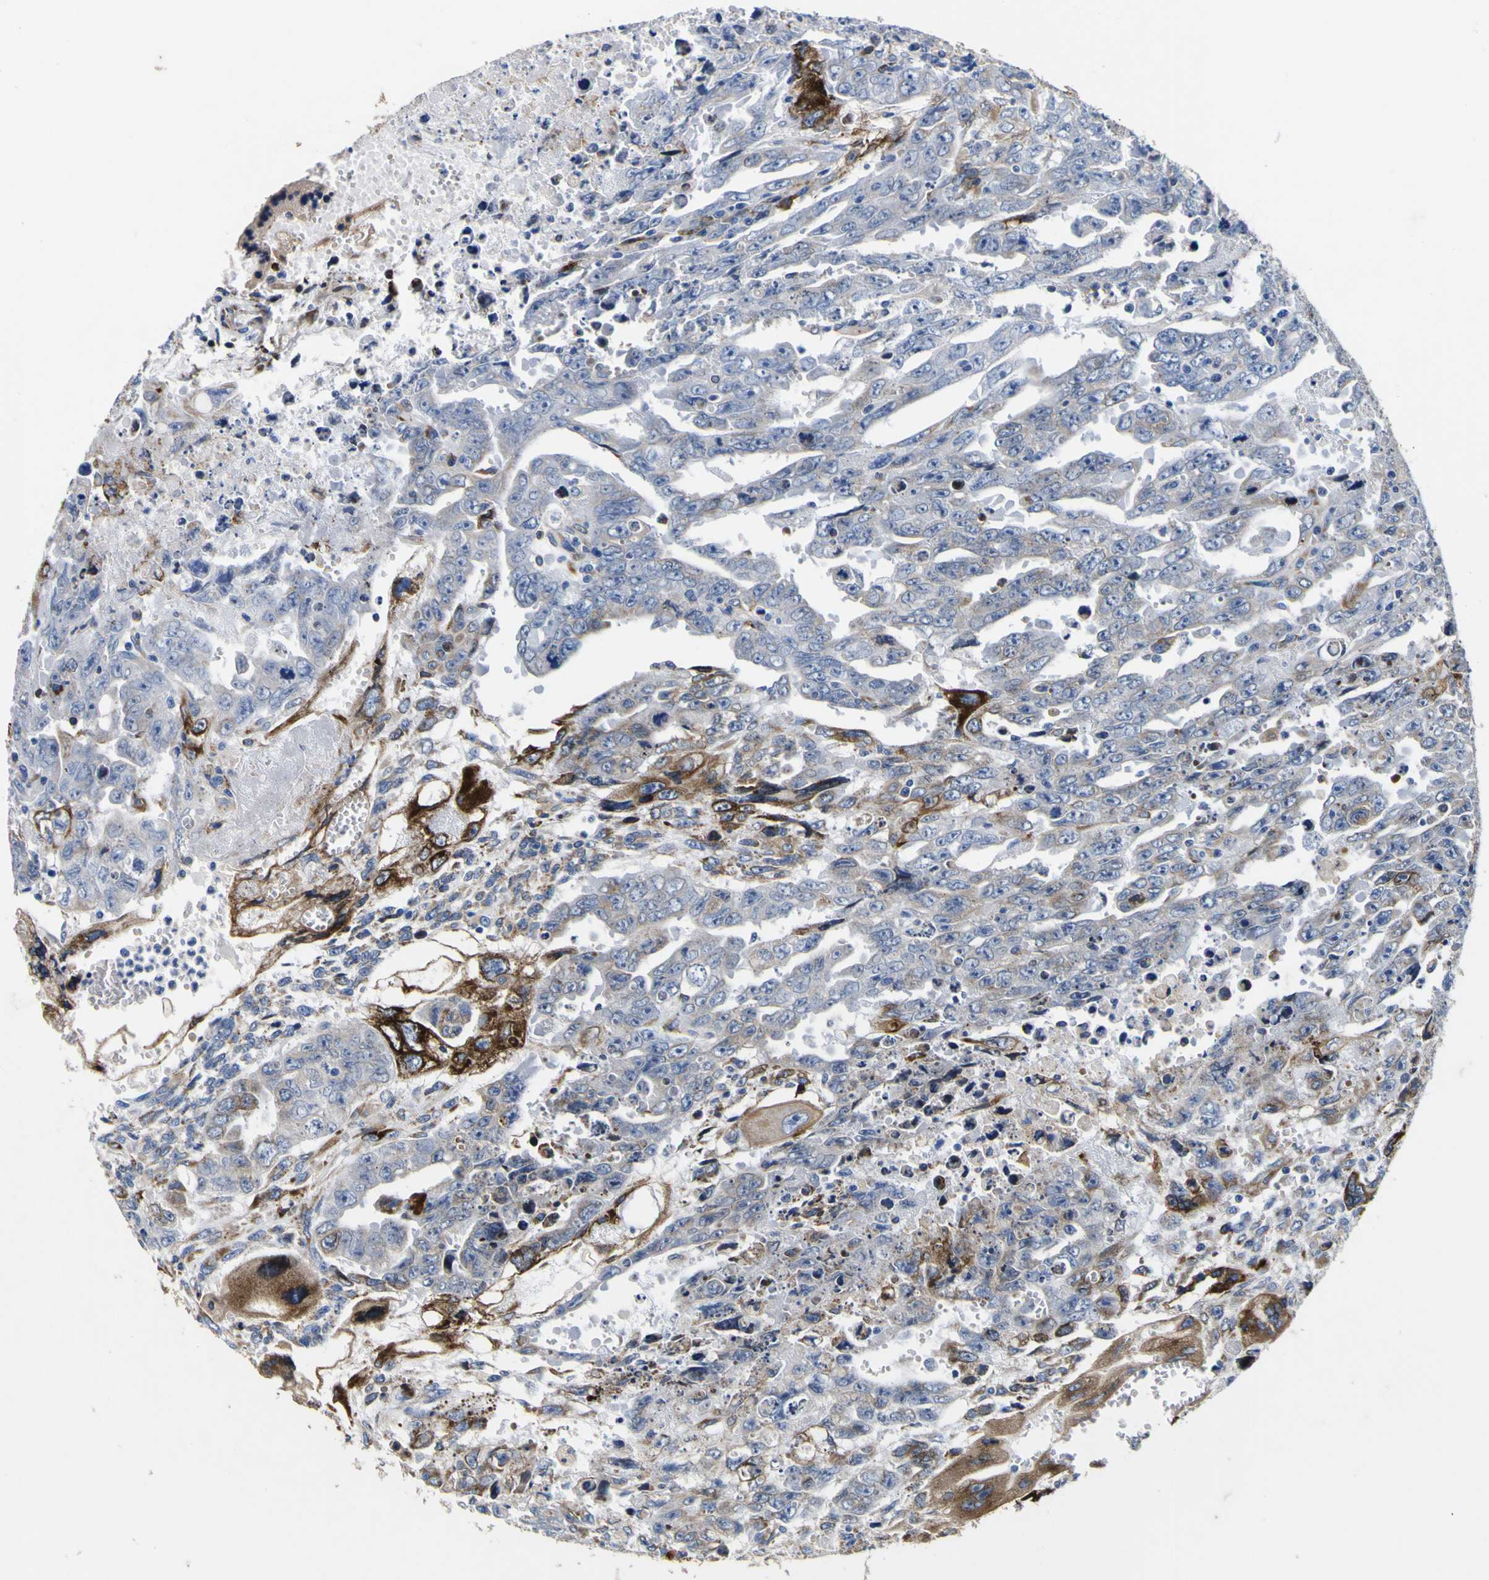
{"staining": {"intensity": "strong", "quantity": "<25%", "location": "cytoplasmic/membranous"}, "tissue": "testis cancer", "cell_type": "Tumor cells", "image_type": "cancer", "snomed": [{"axis": "morphology", "description": "Carcinoma, Embryonal, NOS"}, {"axis": "topography", "description": "Testis"}], "caption": "An image showing strong cytoplasmic/membranous staining in approximately <25% of tumor cells in testis cancer (embryonal carcinoma), as visualized by brown immunohistochemical staining.", "gene": "SCD", "patient": {"sex": "male", "age": 28}}